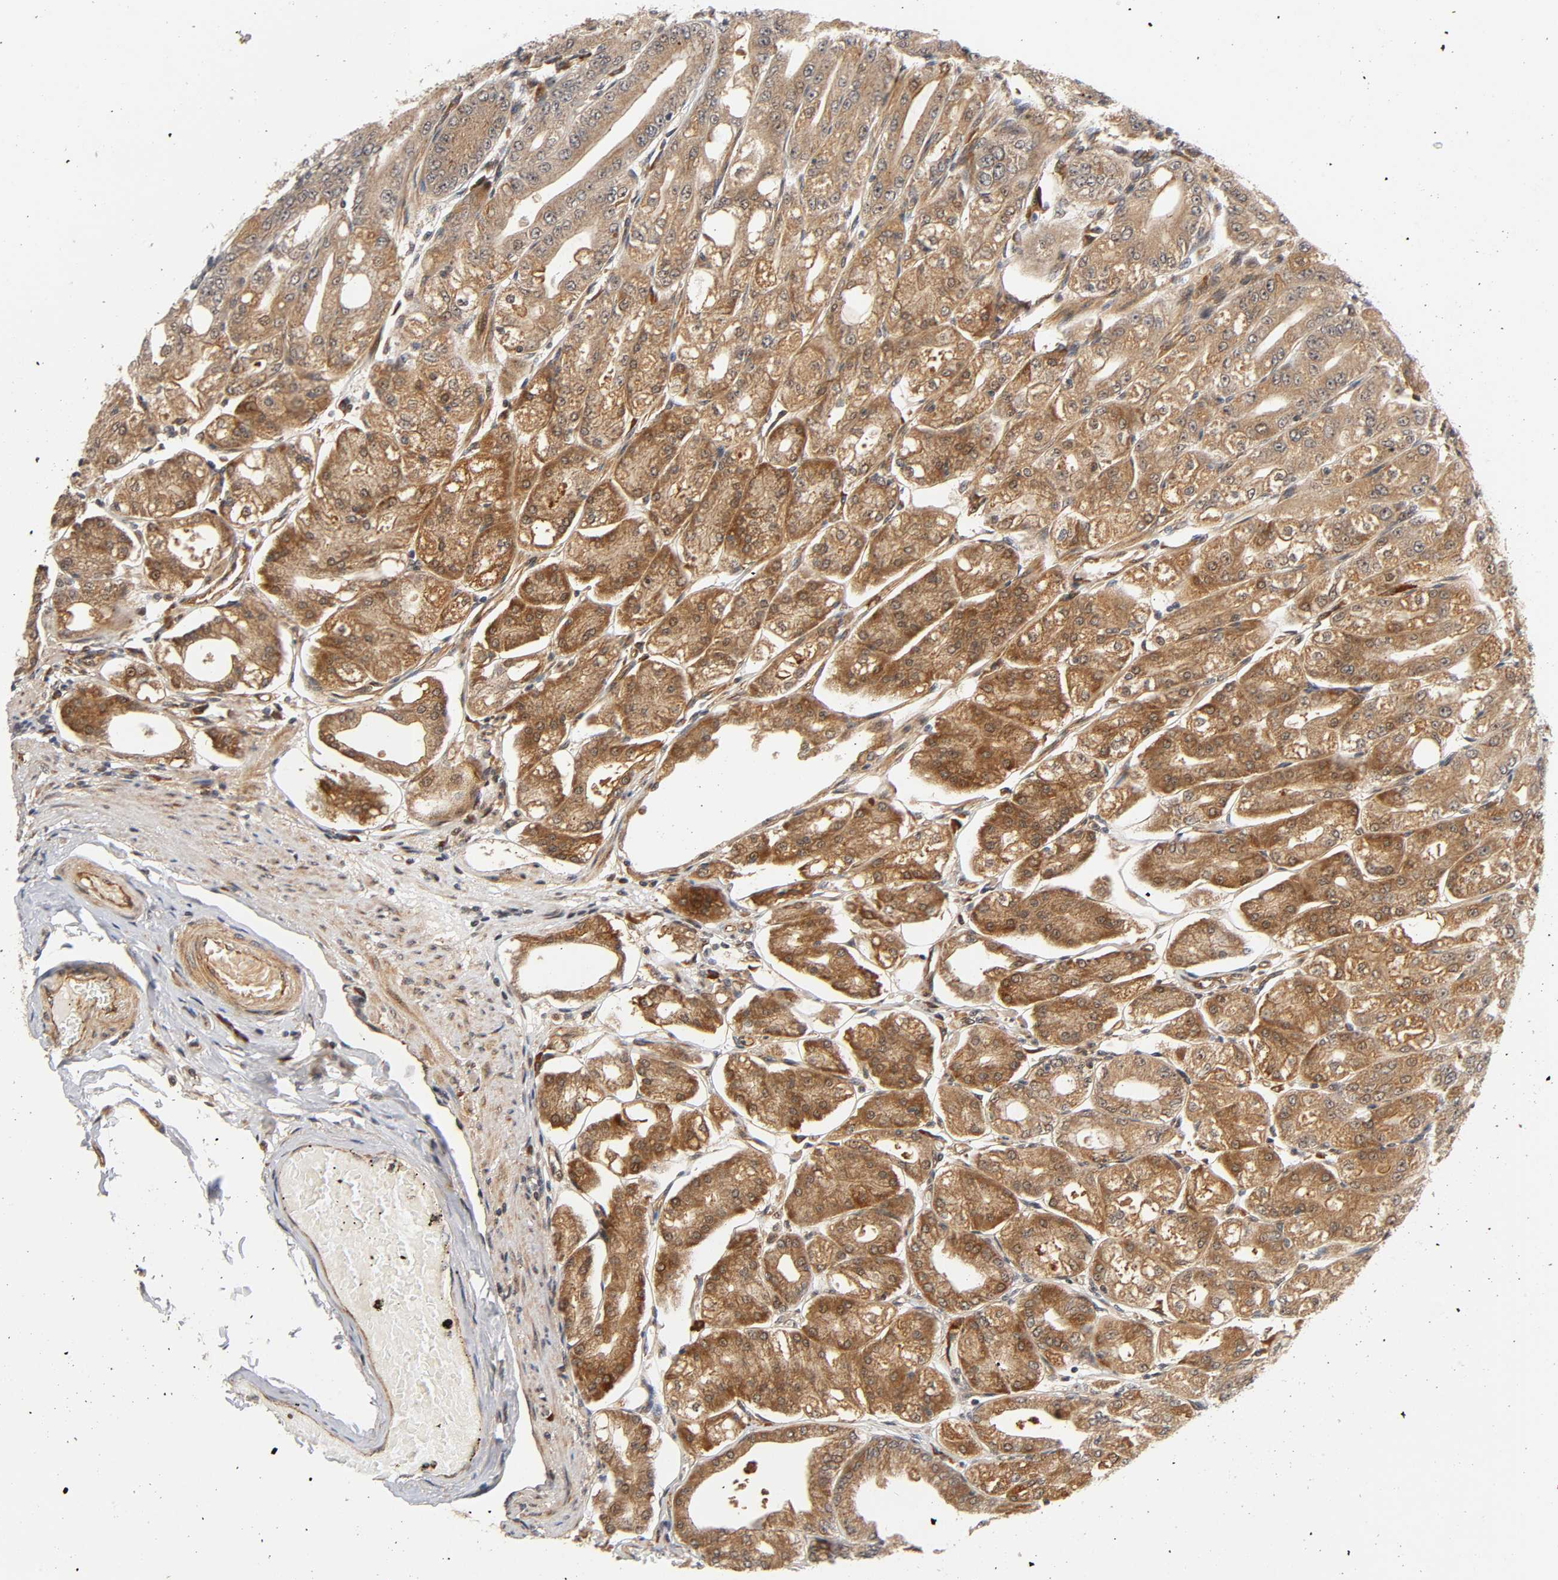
{"staining": {"intensity": "moderate", "quantity": ">75%", "location": "cytoplasmic/membranous,nuclear"}, "tissue": "stomach", "cell_type": "Glandular cells", "image_type": "normal", "snomed": [{"axis": "morphology", "description": "Normal tissue, NOS"}, {"axis": "topography", "description": "Stomach, lower"}], "caption": "Protein expression analysis of unremarkable human stomach reveals moderate cytoplasmic/membranous,nuclear expression in about >75% of glandular cells.", "gene": "IQCJ", "patient": {"sex": "male", "age": 71}}